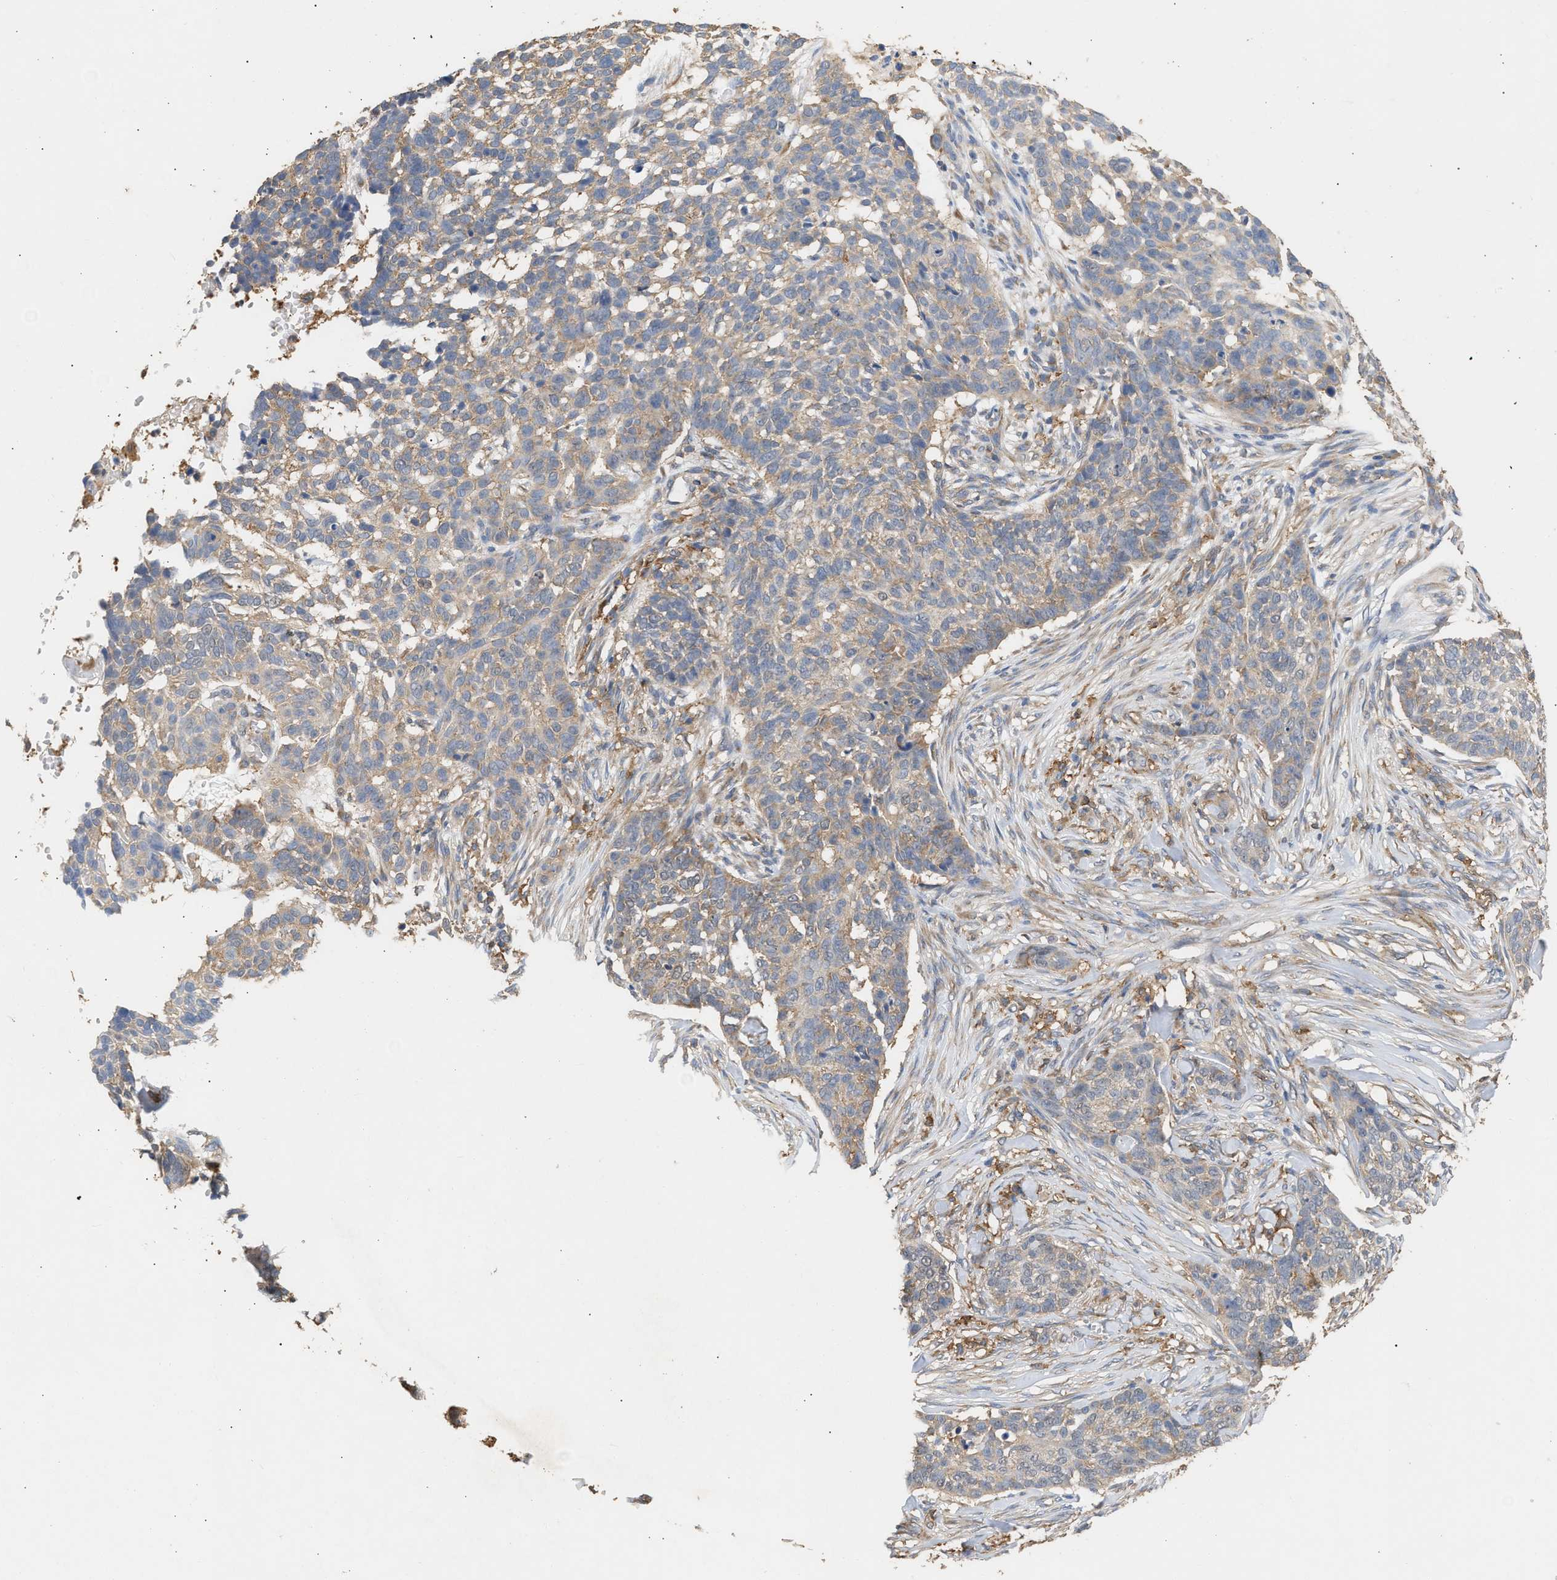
{"staining": {"intensity": "weak", "quantity": ">75%", "location": "cytoplasmic/membranous"}, "tissue": "skin cancer", "cell_type": "Tumor cells", "image_type": "cancer", "snomed": [{"axis": "morphology", "description": "Basal cell carcinoma"}, {"axis": "topography", "description": "Skin"}], "caption": "Immunohistochemistry (IHC) histopathology image of human skin basal cell carcinoma stained for a protein (brown), which exhibits low levels of weak cytoplasmic/membranous positivity in approximately >75% of tumor cells.", "gene": "GCN1", "patient": {"sex": "male", "age": 85}}